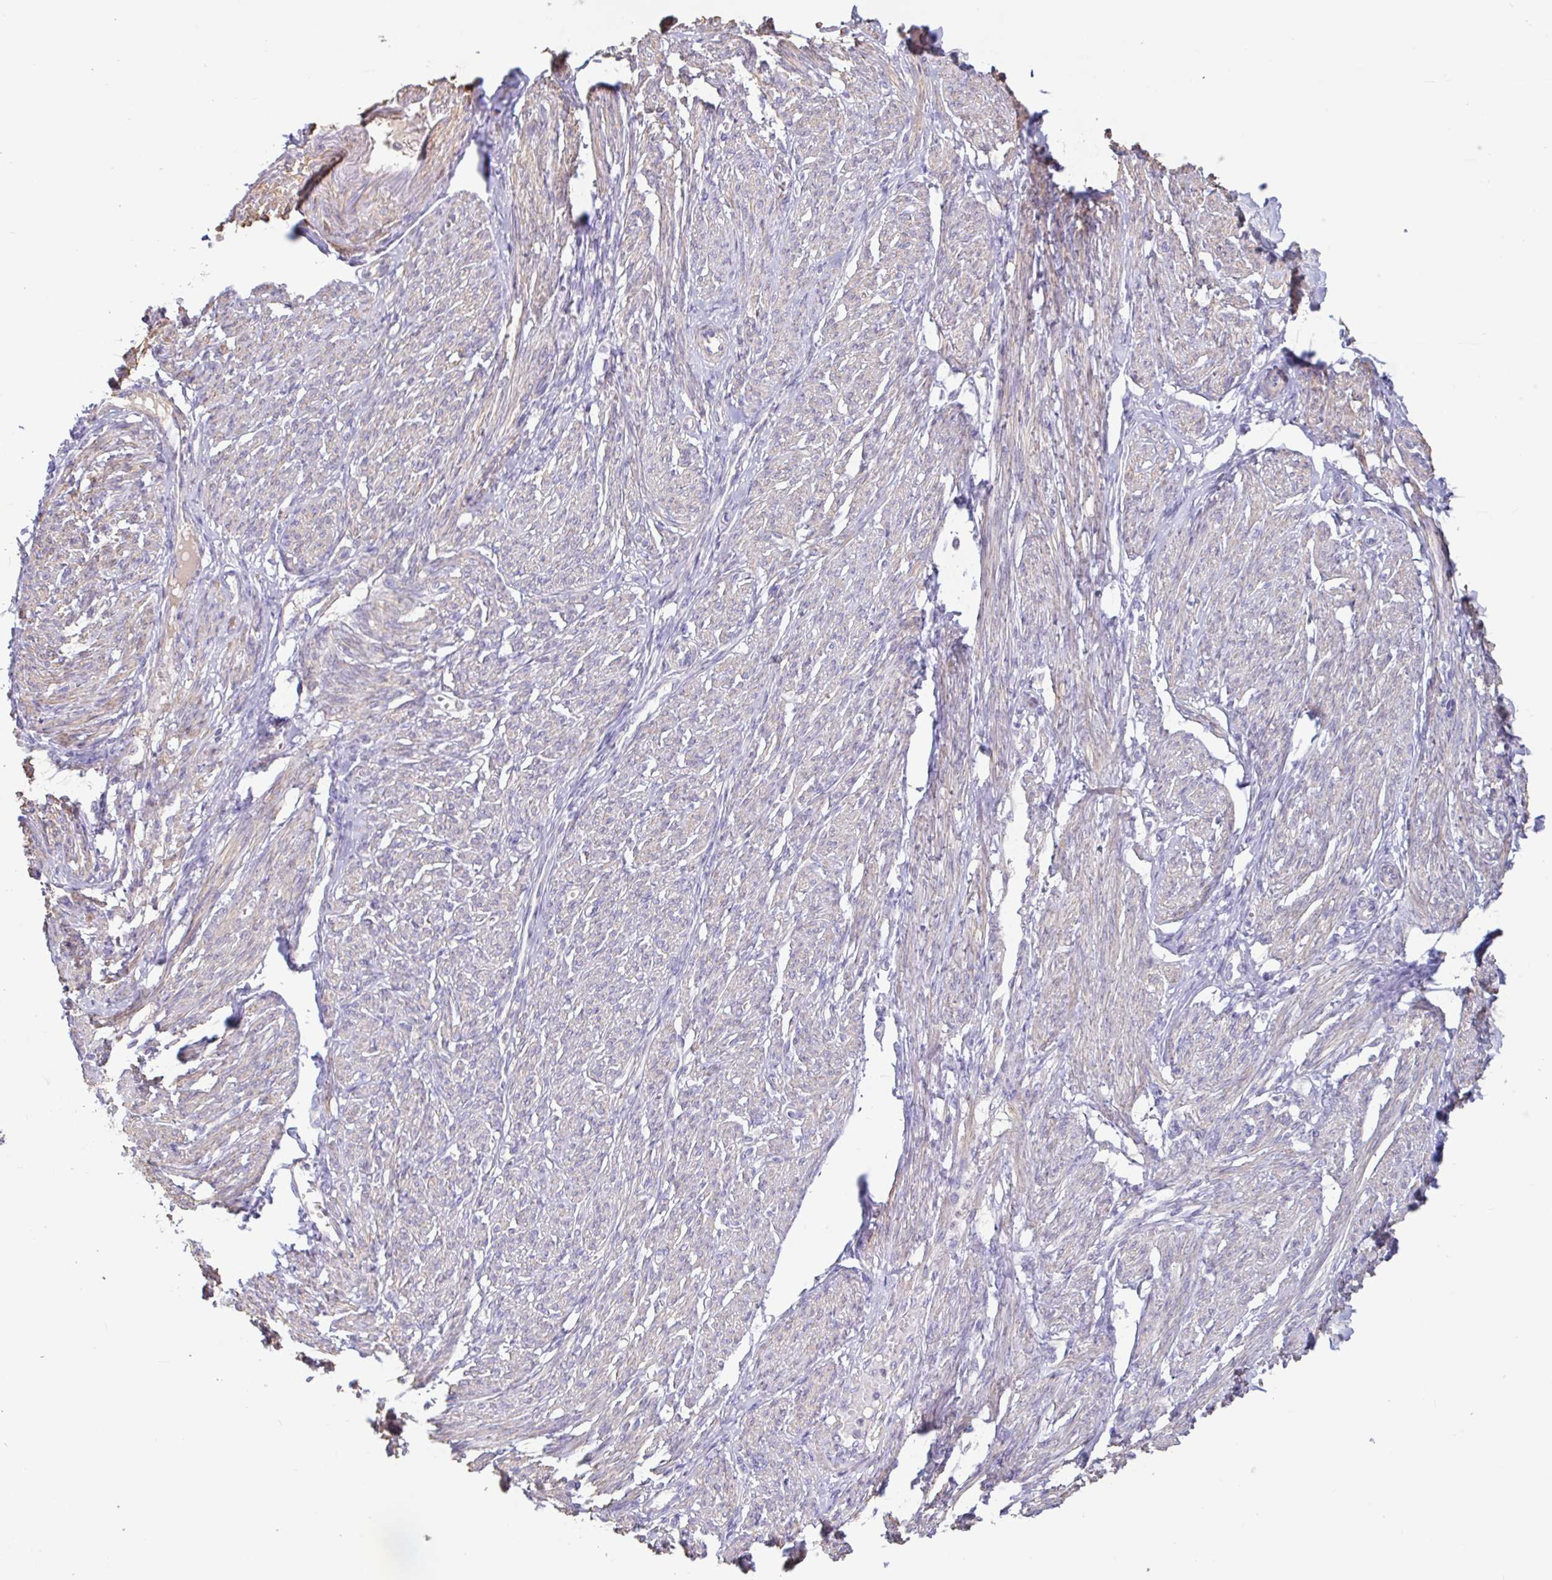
{"staining": {"intensity": "moderate", "quantity": "<25%", "location": "cytoplasmic/membranous"}, "tissue": "smooth muscle", "cell_type": "Smooth muscle cells", "image_type": "normal", "snomed": [{"axis": "morphology", "description": "Normal tissue, NOS"}, {"axis": "topography", "description": "Smooth muscle"}], "caption": "Human smooth muscle stained with a brown dye exhibits moderate cytoplasmic/membranous positive positivity in approximately <25% of smooth muscle cells.", "gene": "PYGM", "patient": {"sex": "female", "age": 65}}